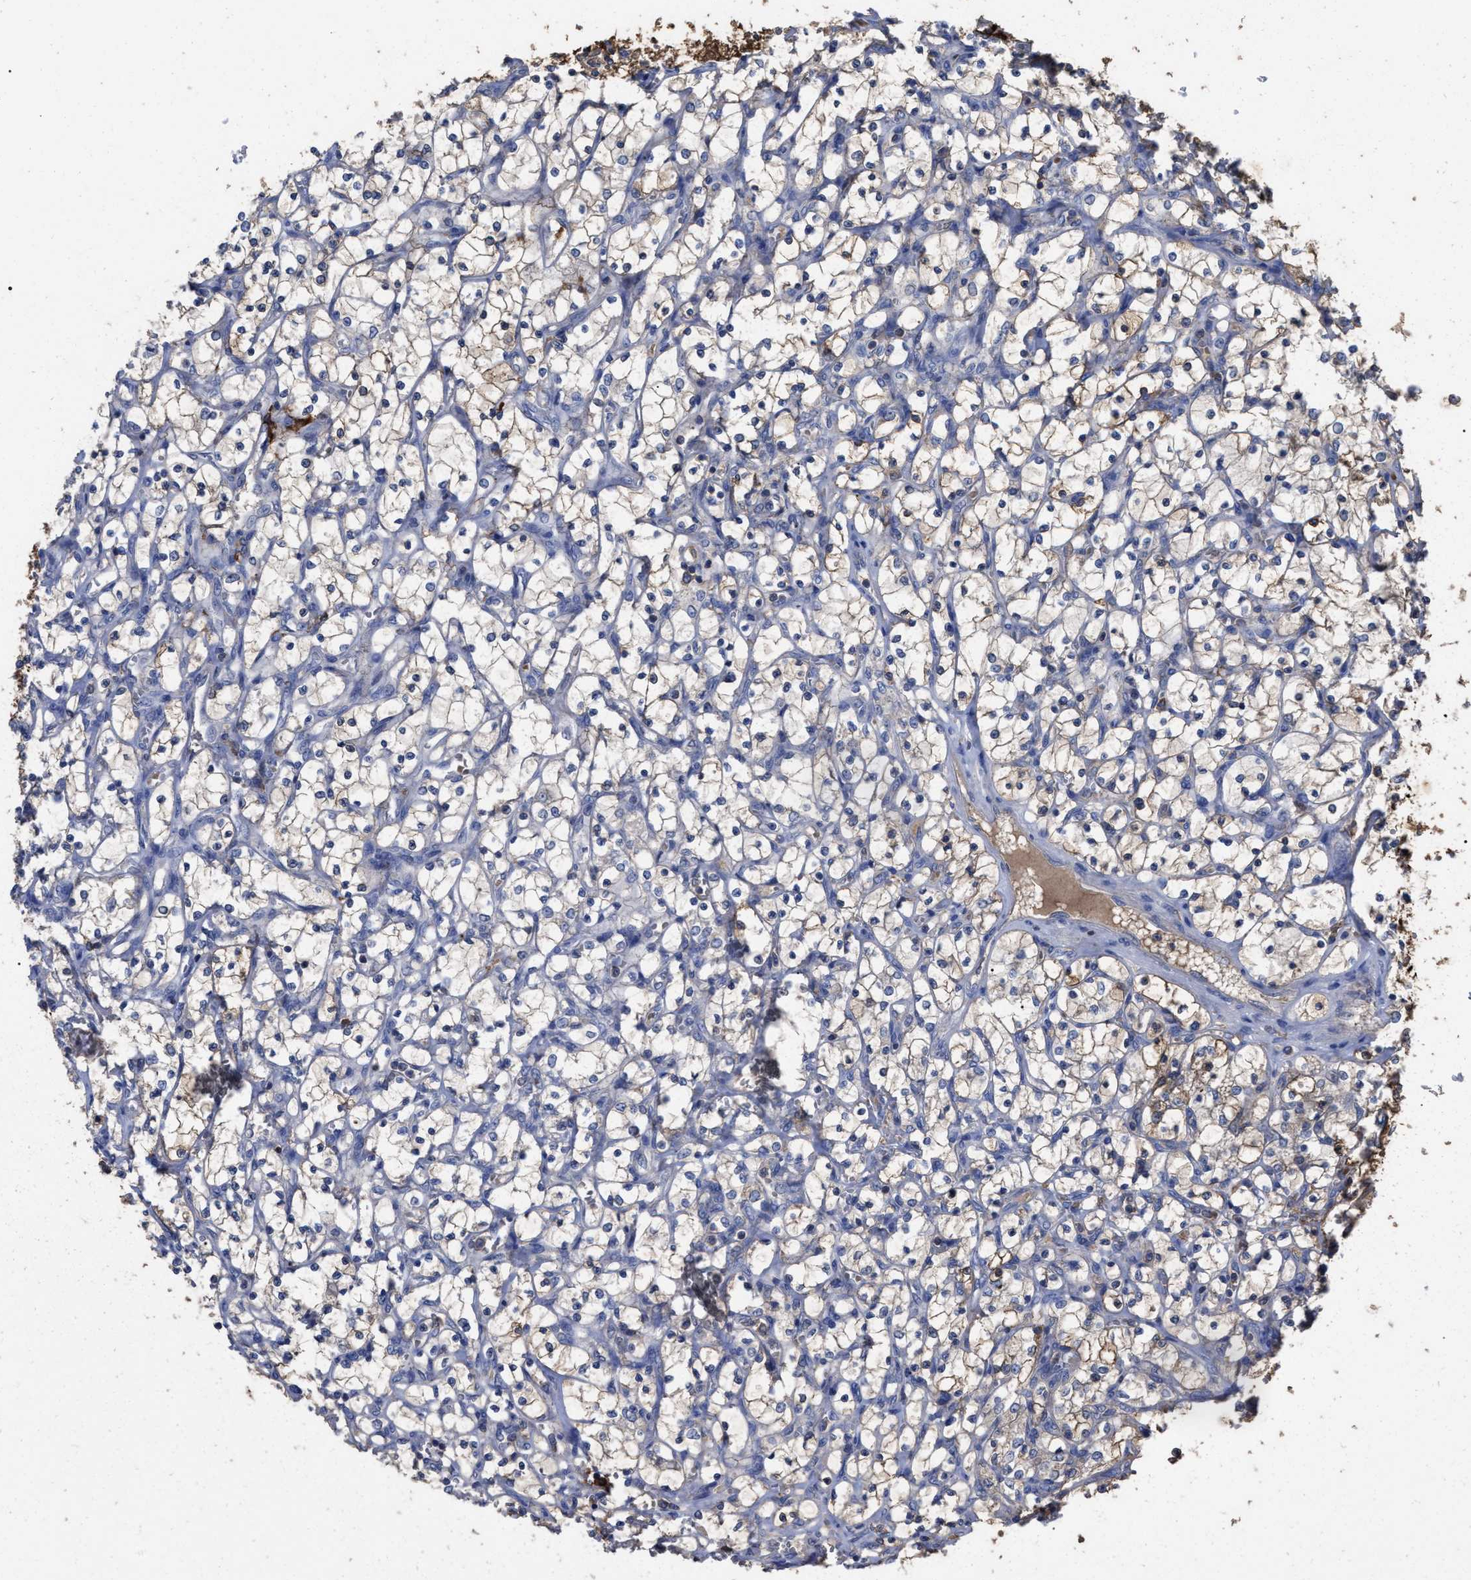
{"staining": {"intensity": "moderate", "quantity": "<25%", "location": "cytoplasmic/membranous"}, "tissue": "renal cancer", "cell_type": "Tumor cells", "image_type": "cancer", "snomed": [{"axis": "morphology", "description": "Adenocarcinoma, NOS"}, {"axis": "topography", "description": "Kidney"}], "caption": "Renal cancer stained for a protein (brown) reveals moderate cytoplasmic/membranous positive staining in approximately <25% of tumor cells.", "gene": "GPR179", "patient": {"sex": "female", "age": 69}}